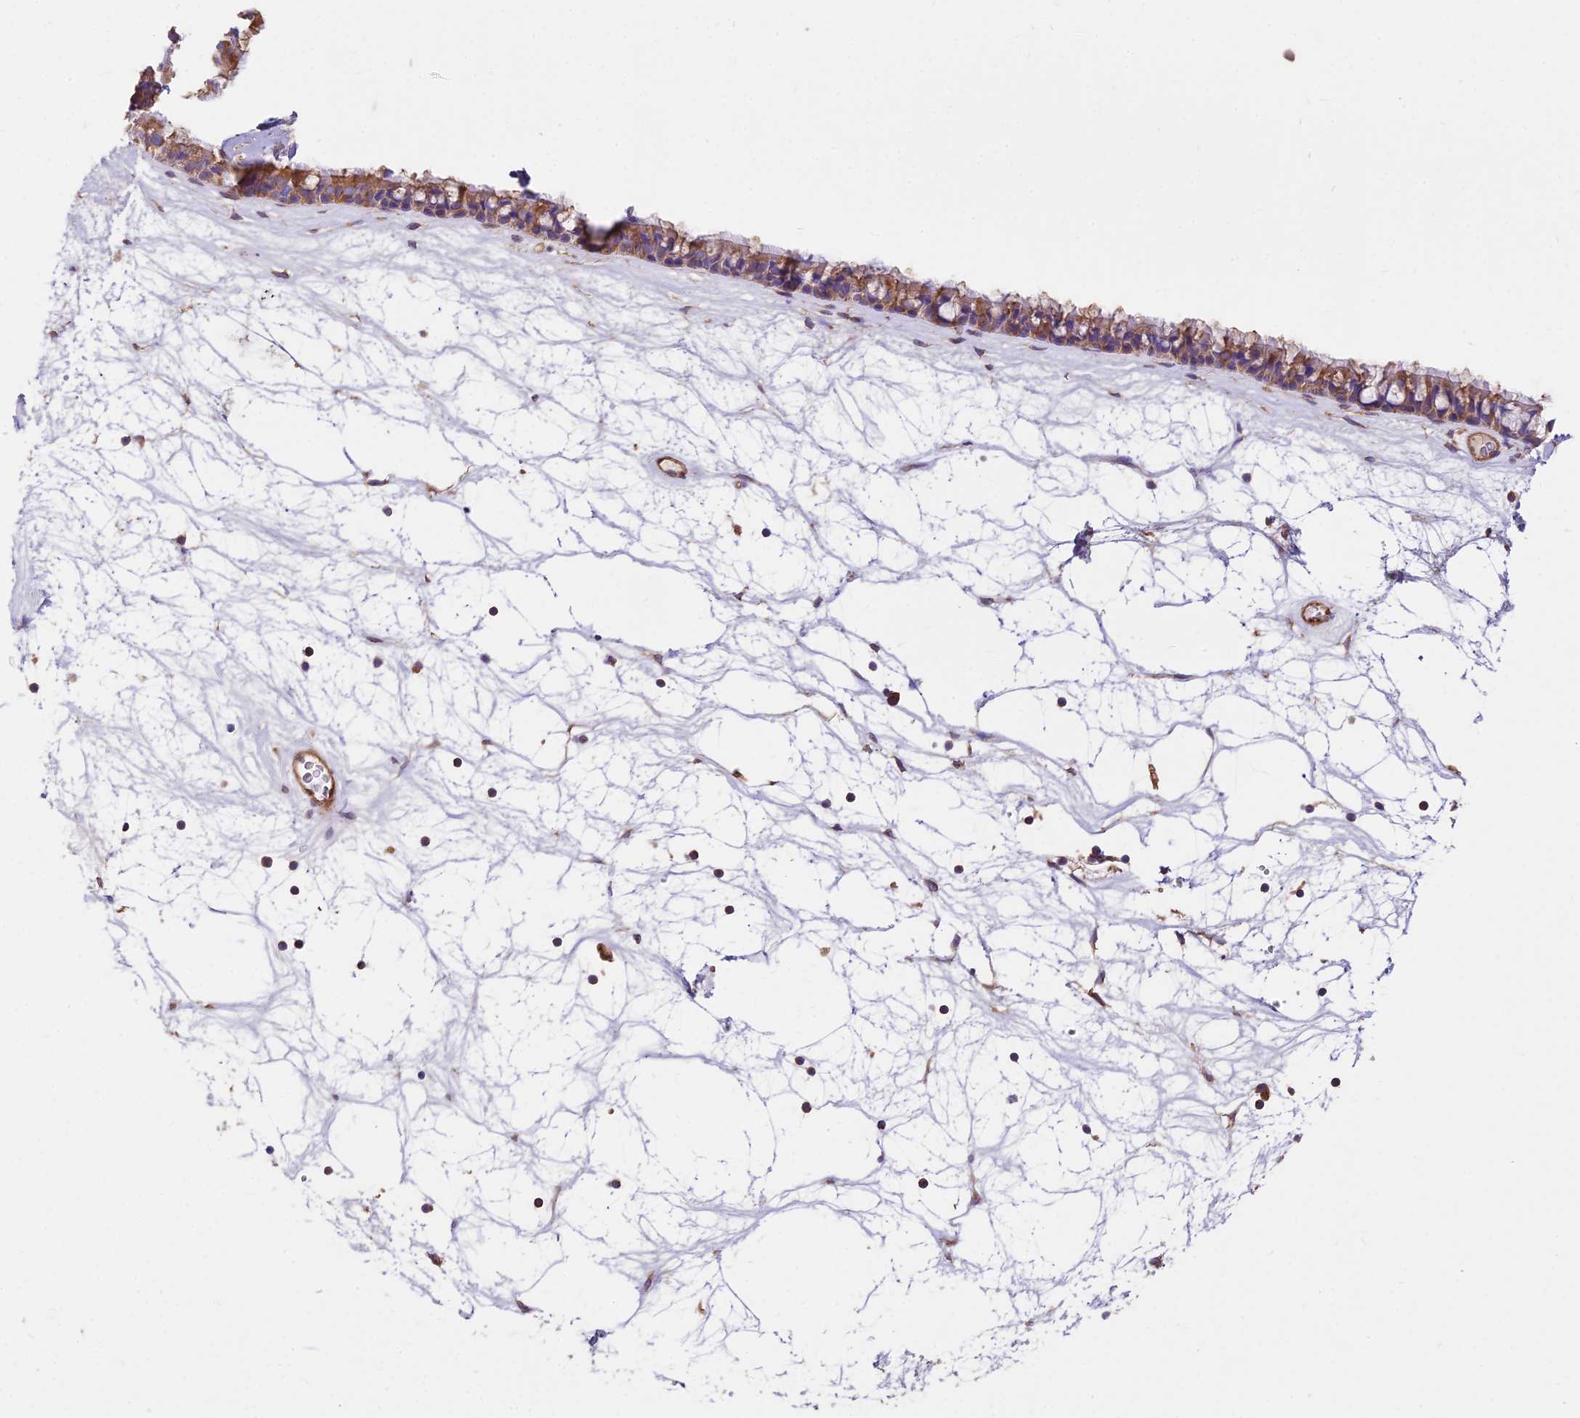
{"staining": {"intensity": "moderate", "quantity": ">75%", "location": "cytoplasmic/membranous"}, "tissue": "nasopharynx", "cell_type": "Respiratory epithelial cells", "image_type": "normal", "snomed": [{"axis": "morphology", "description": "Normal tissue, NOS"}, {"axis": "topography", "description": "Nasopharynx"}], "caption": "Protein analysis of benign nasopharynx exhibits moderate cytoplasmic/membranous staining in about >75% of respiratory epithelial cells. (IHC, brightfield microscopy, high magnification).", "gene": "DCTN3", "patient": {"sex": "male", "age": 64}}